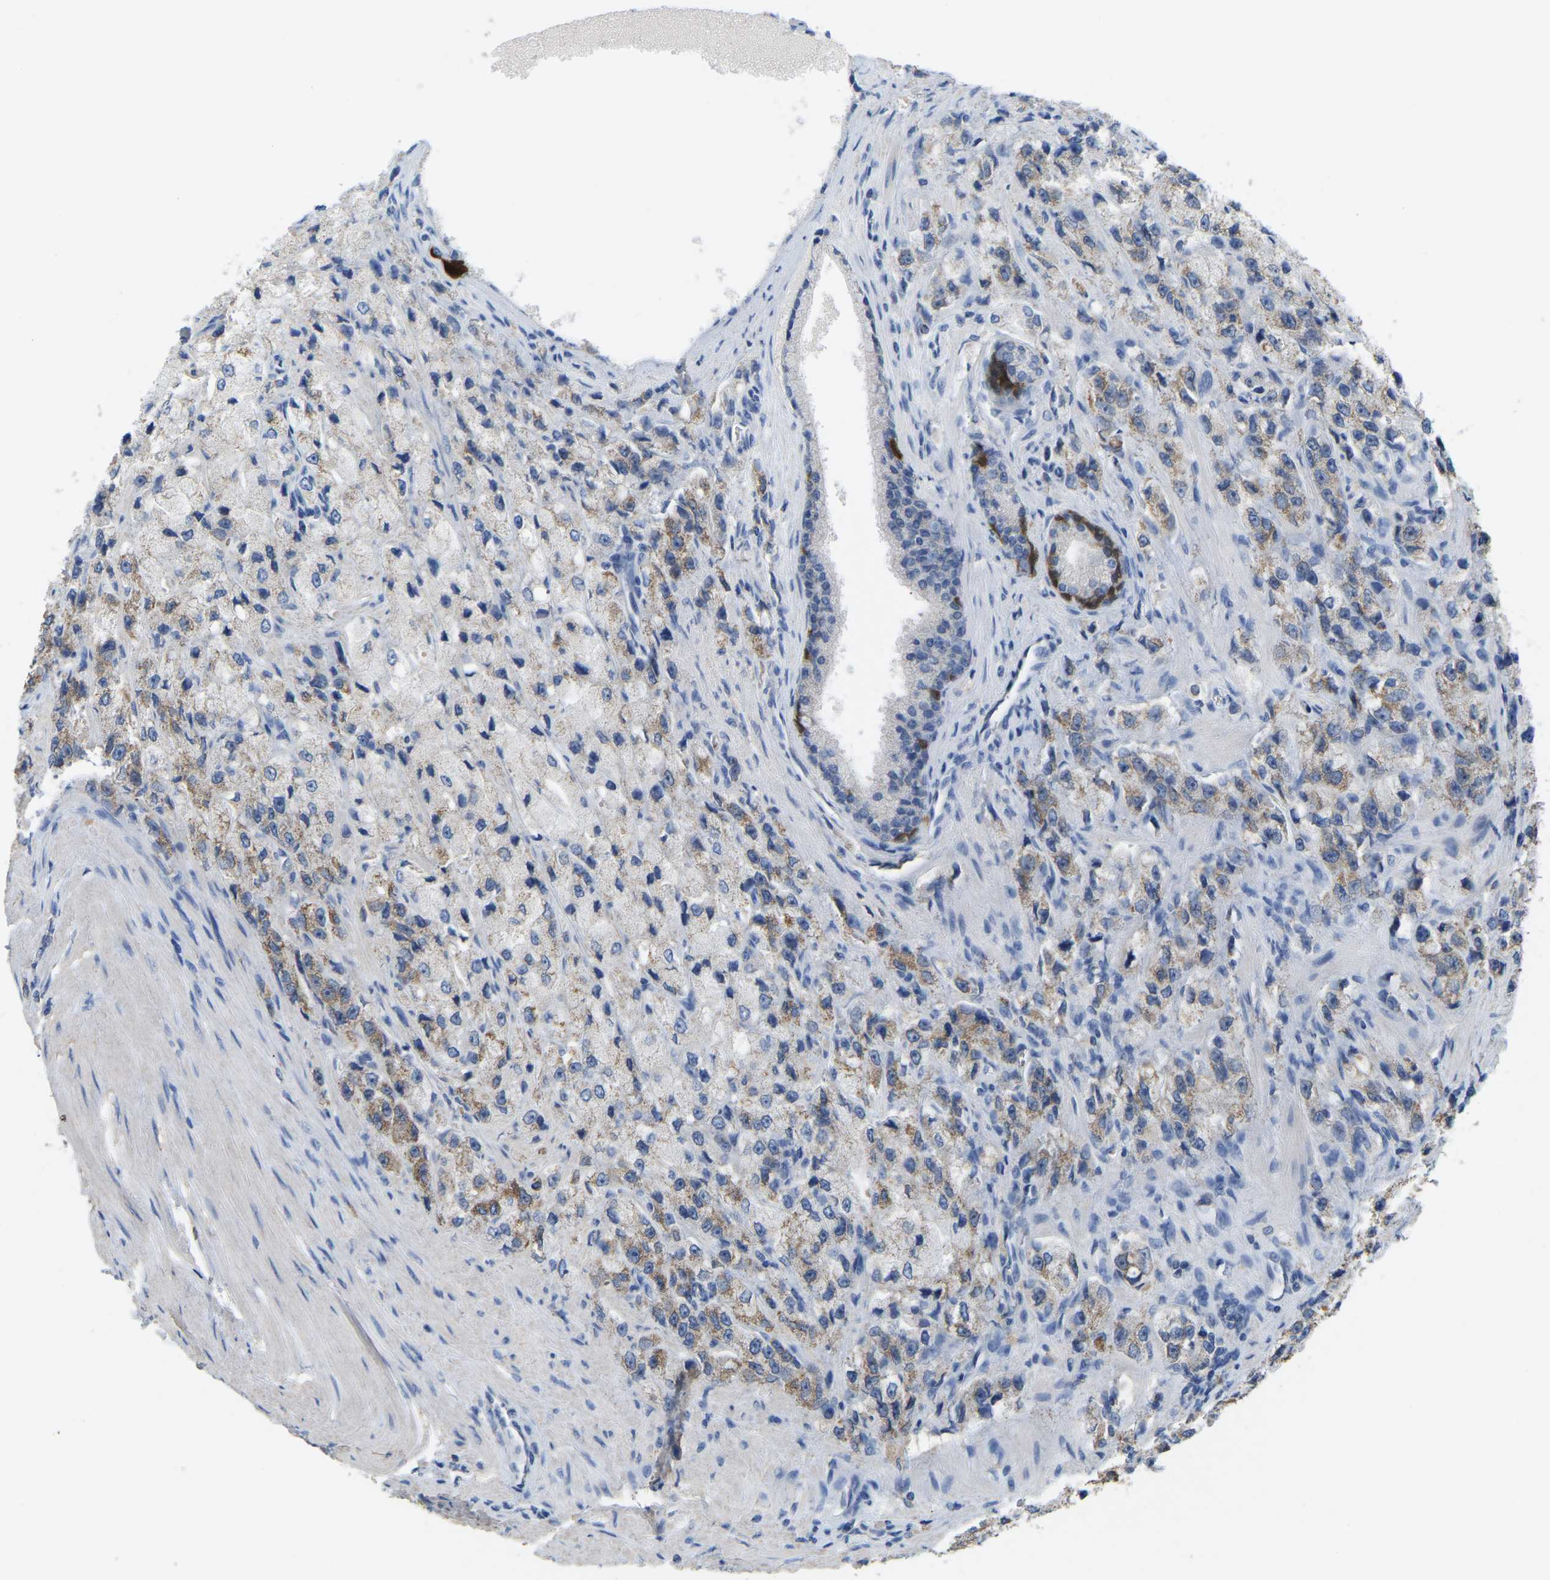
{"staining": {"intensity": "moderate", "quantity": "25%-75%", "location": "cytoplasmic/membranous"}, "tissue": "prostate cancer", "cell_type": "Tumor cells", "image_type": "cancer", "snomed": [{"axis": "morphology", "description": "Adenocarcinoma, High grade"}, {"axis": "topography", "description": "Prostate"}], "caption": "Immunohistochemical staining of human prostate cancer (high-grade adenocarcinoma) reveals medium levels of moderate cytoplasmic/membranous positivity in approximately 25%-75% of tumor cells.", "gene": "SERPINB5", "patient": {"sex": "male", "age": 58}}